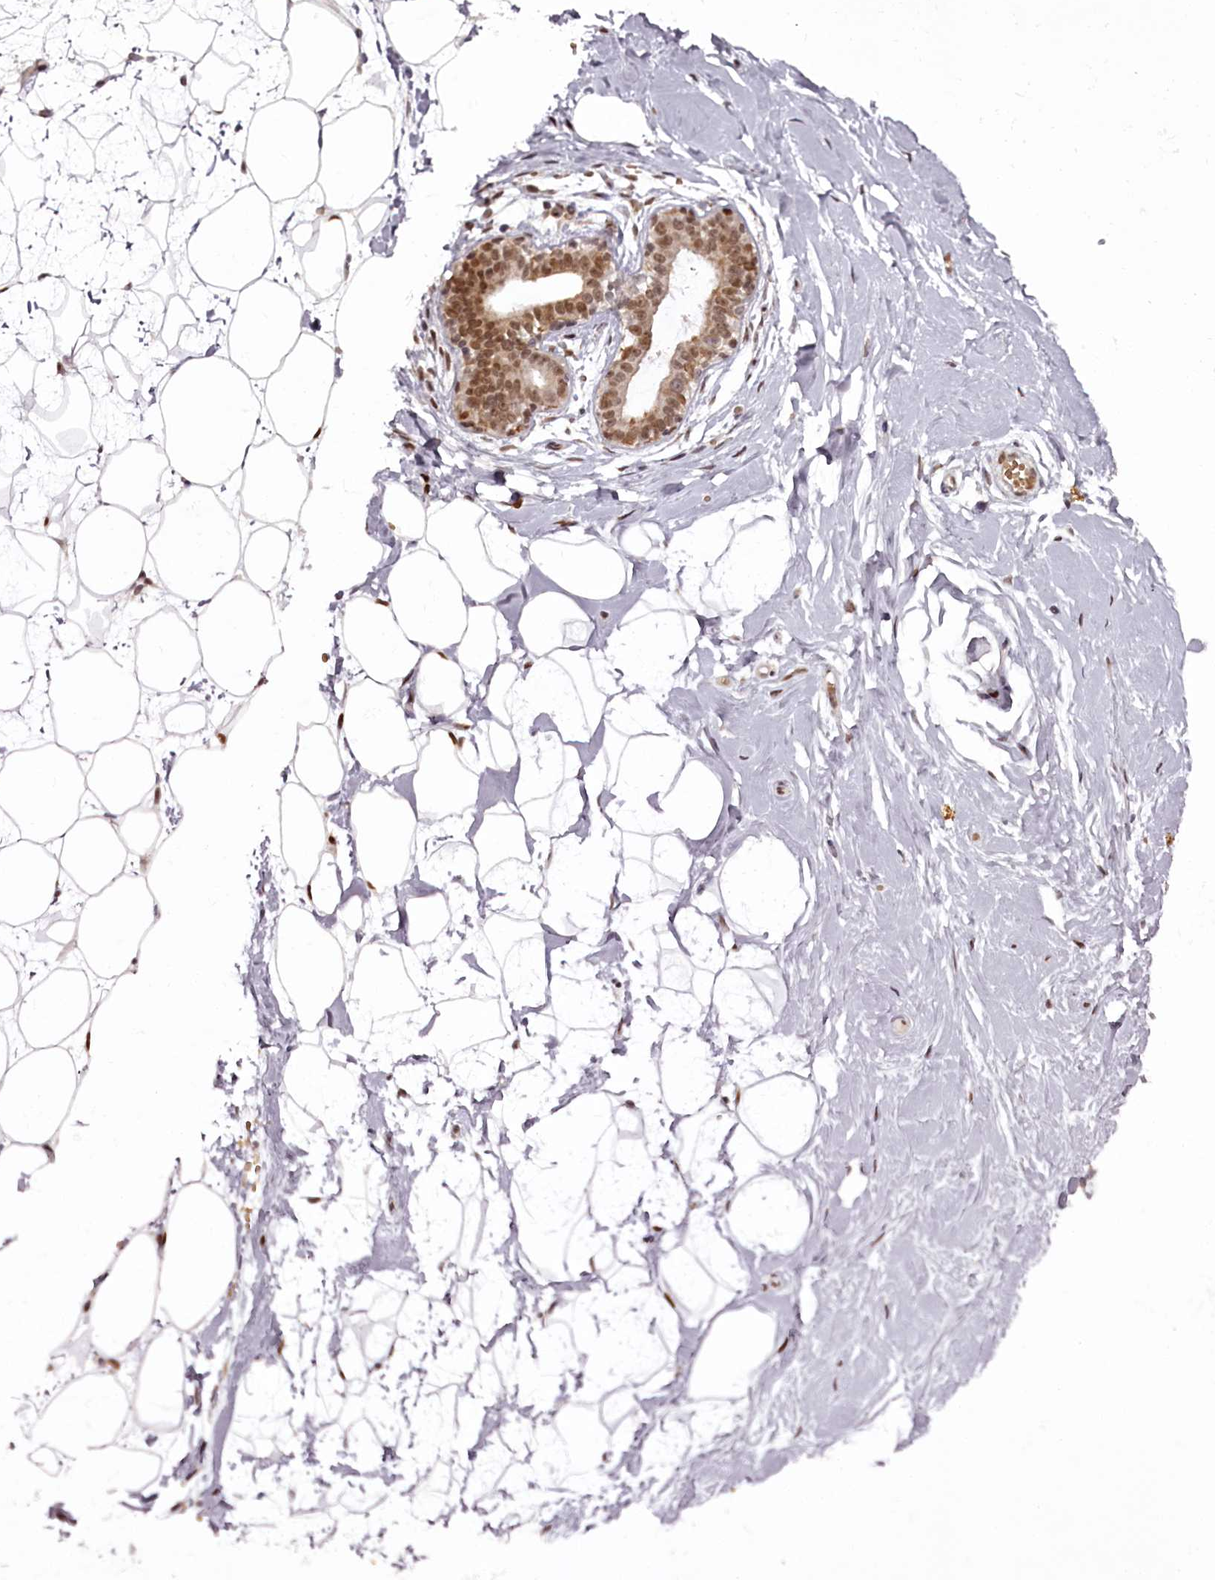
{"staining": {"intensity": "moderate", "quantity": ">75%", "location": "nuclear"}, "tissue": "breast", "cell_type": "Adipocytes", "image_type": "normal", "snomed": [{"axis": "morphology", "description": "Normal tissue, NOS"}, {"axis": "morphology", "description": "Adenoma, NOS"}, {"axis": "topography", "description": "Breast"}], "caption": "An image of human breast stained for a protein demonstrates moderate nuclear brown staining in adipocytes. (Stains: DAB in brown, nuclei in blue, Microscopy: brightfield microscopy at high magnification).", "gene": "THYN1", "patient": {"sex": "female", "age": 23}}